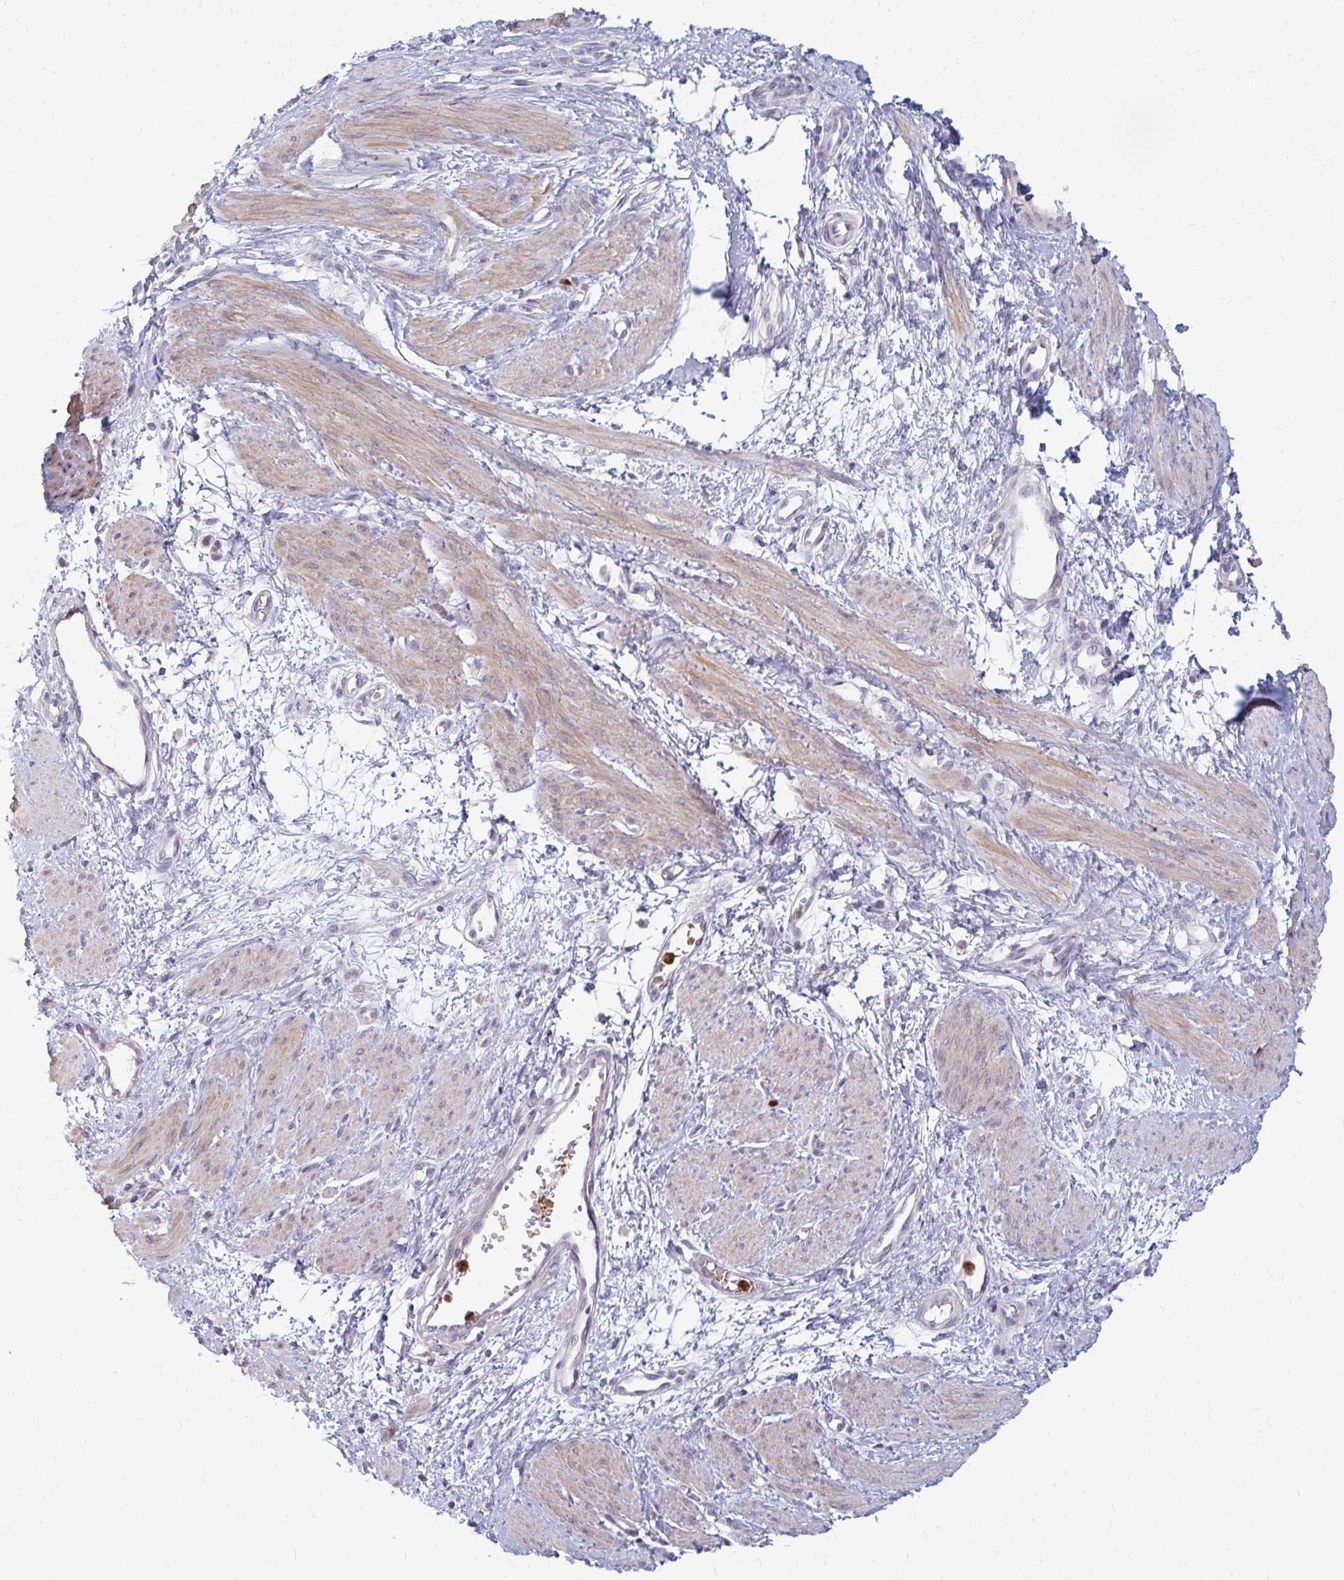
{"staining": {"intensity": "weak", "quantity": "25%-75%", "location": "cytoplasmic/membranous"}, "tissue": "smooth muscle", "cell_type": "Smooth muscle cells", "image_type": "normal", "snomed": [{"axis": "morphology", "description": "Normal tissue, NOS"}, {"axis": "topography", "description": "Smooth muscle"}, {"axis": "topography", "description": "Uterus"}], "caption": "Smooth muscle stained for a protein exhibits weak cytoplasmic/membranous positivity in smooth muscle cells.", "gene": "RAB33A", "patient": {"sex": "female", "age": 39}}